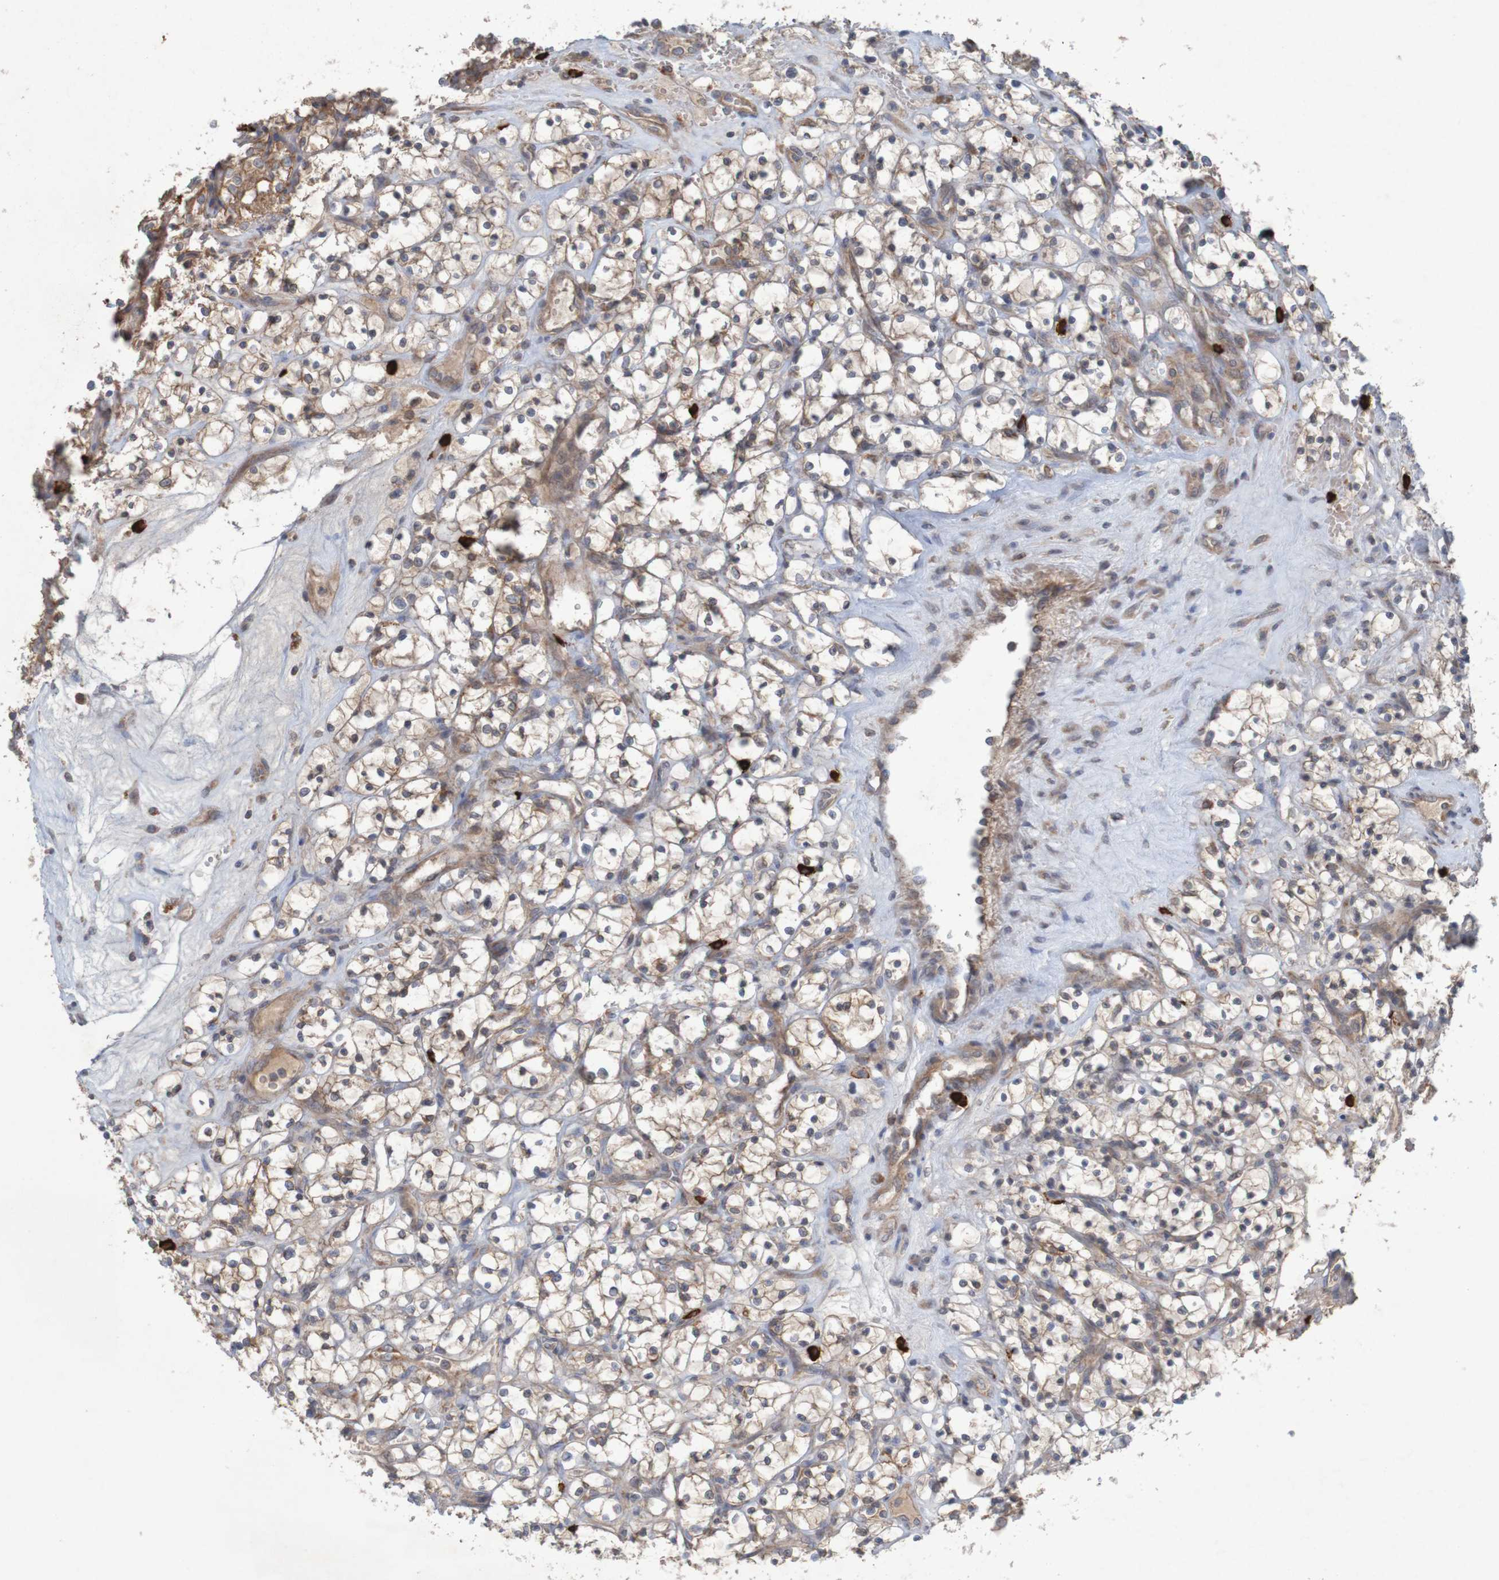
{"staining": {"intensity": "weak", "quantity": ">75%", "location": "cytoplasmic/membranous"}, "tissue": "renal cancer", "cell_type": "Tumor cells", "image_type": "cancer", "snomed": [{"axis": "morphology", "description": "Adenocarcinoma, NOS"}, {"axis": "topography", "description": "Kidney"}], "caption": "Protein analysis of adenocarcinoma (renal) tissue shows weak cytoplasmic/membranous positivity in about >75% of tumor cells. (DAB IHC with brightfield microscopy, high magnification).", "gene": "B3GAT2", "patient": {"sex": "female", "age": 69}}